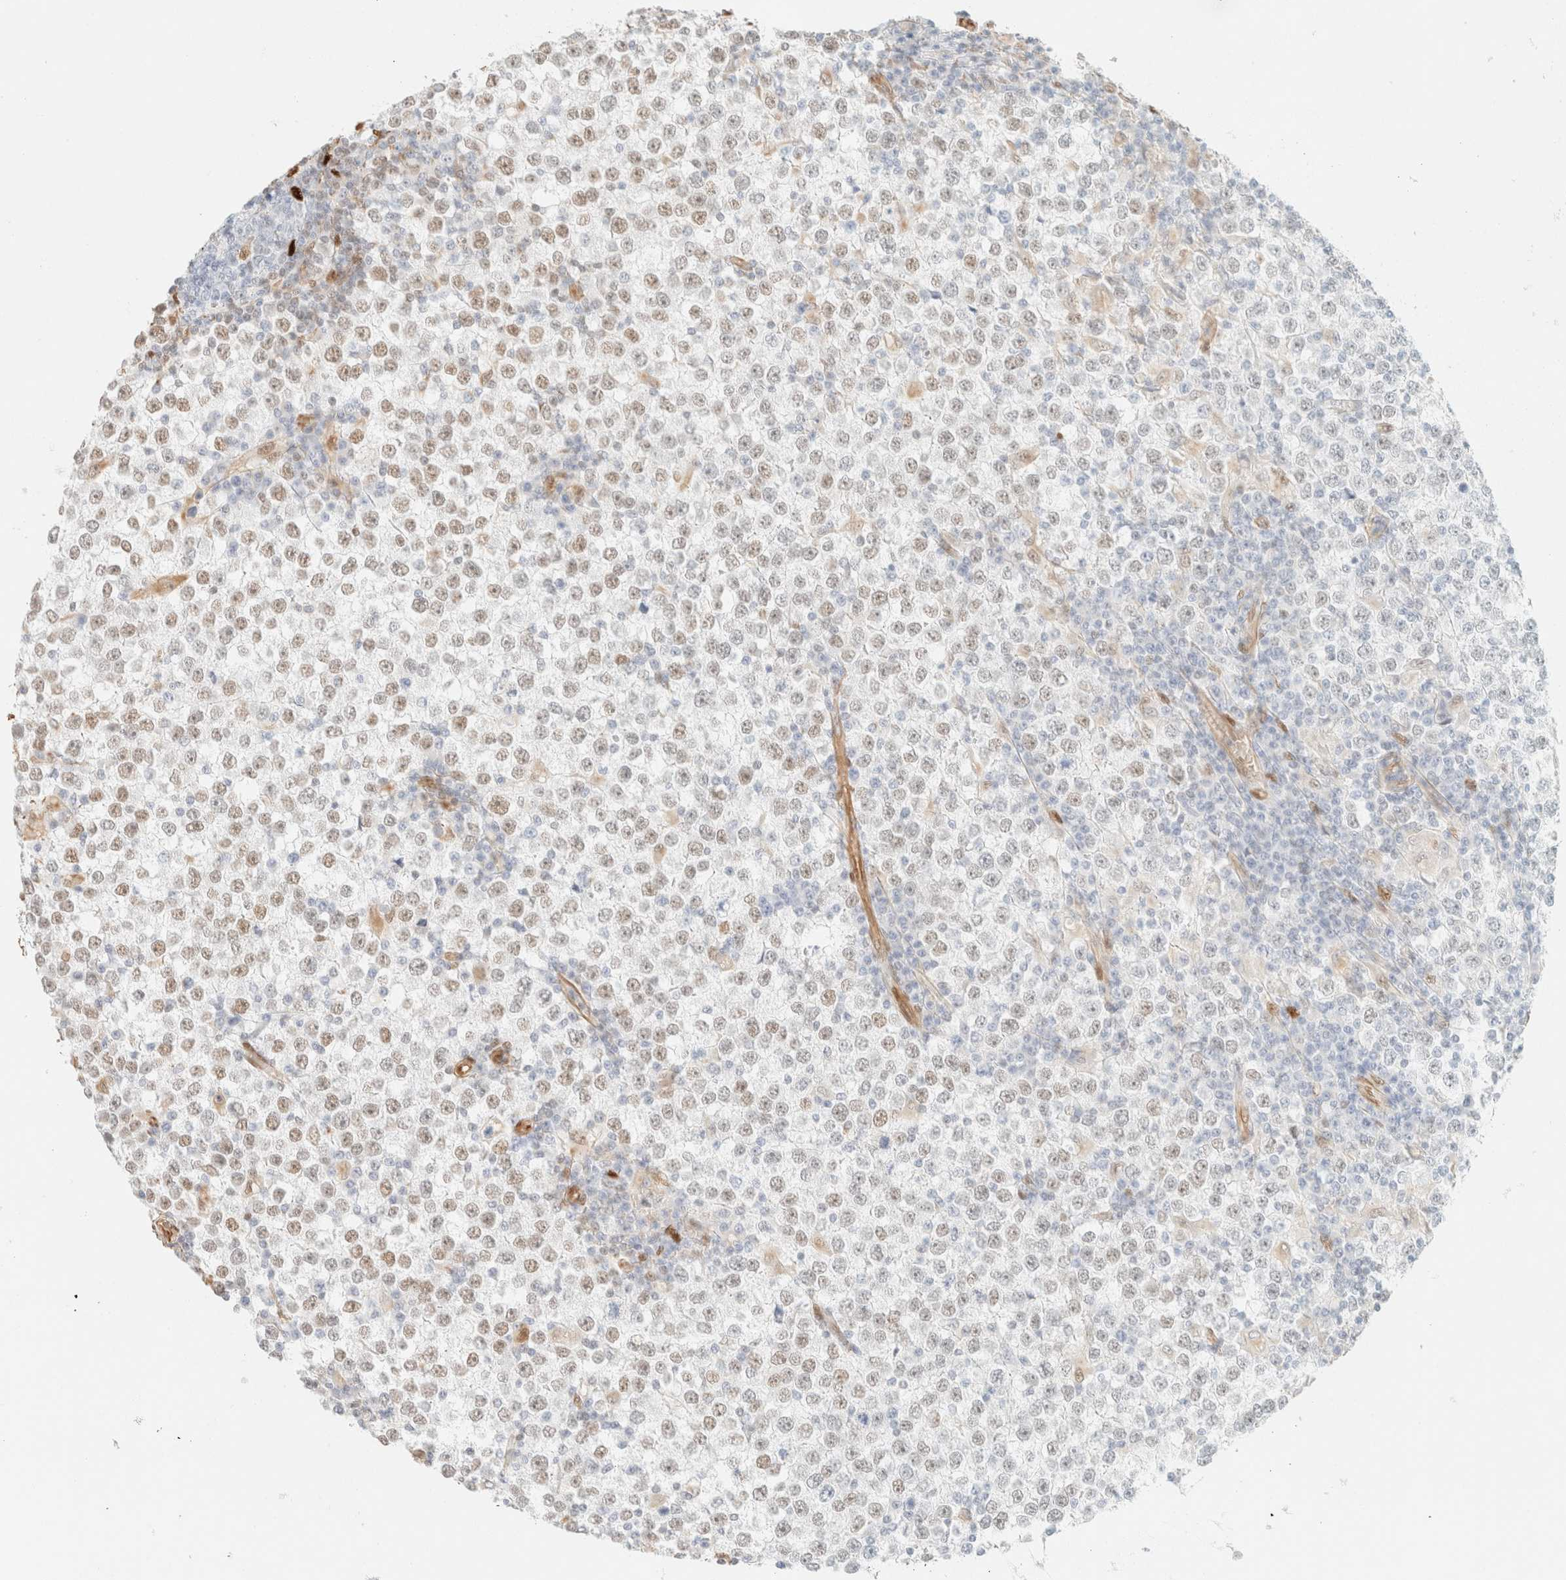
{"staining": {"intensity": "weak", "quantity": "25%-75%", "location": "nuclear"}, "tissue": "testis cancer", "cell_type": "Tumor cells", "image_type": "cancer", "snomed": [{"axis": "morphology", "description": "Seminoma, NOS"}, {"axis": "topography", "description": "Testis"}], "caption": "Immunohistochemistry (IHC) histopathology image of human seminoma (testis) stained for a protein (brown), which displays low levels of weak nuclear expression in approximately 25%-75% of tumor cells.", "gene": "ZSCAN18", "patient": {"sex": "male", "age": 65}}